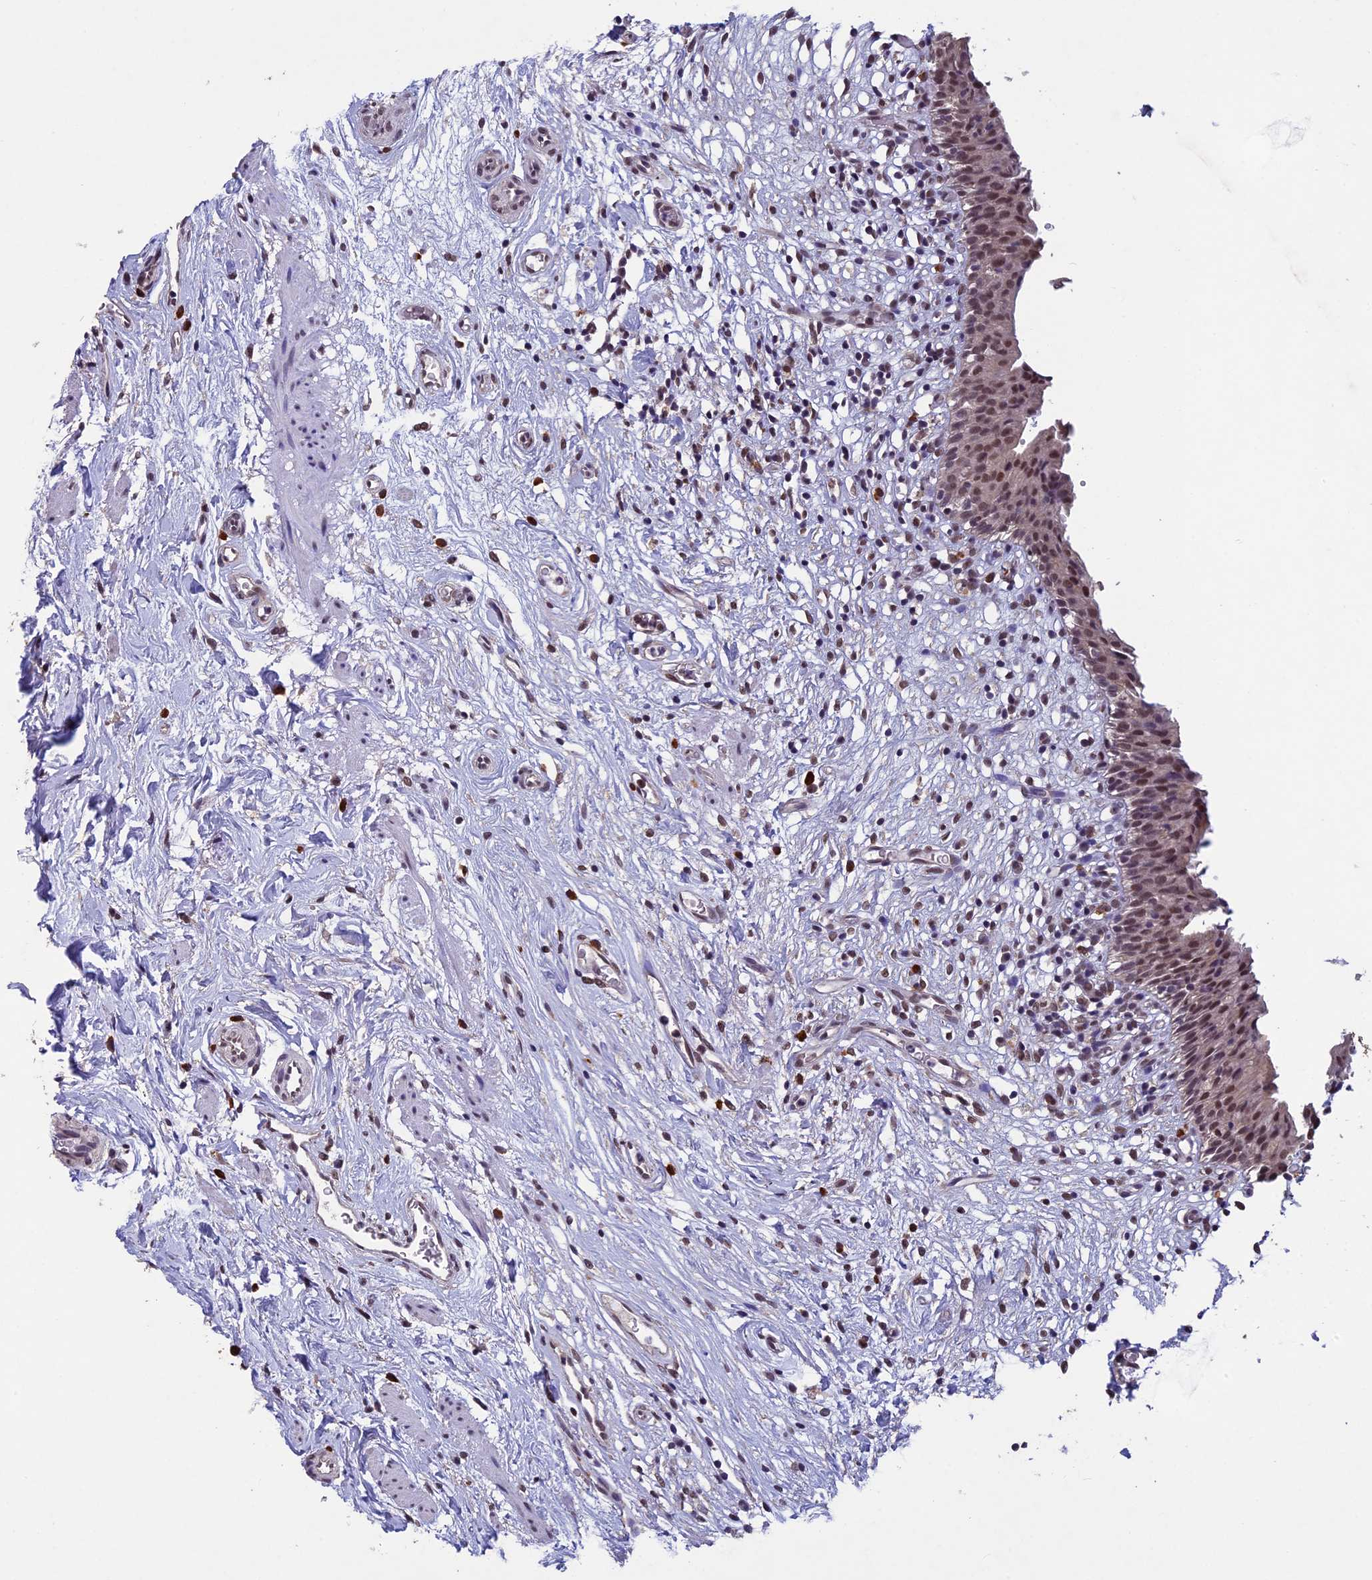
{"staining": {"intensity": "moderate", "quantity": ">75%", "location": "nuclear"}, "tissue": "urinary bladder", "cell_type": "Urothelial cells", "image_type": "normal", "snomed": [{"axis": "morphology", "description": "Normal tissue, NOS"}, {"axis": "morphology", "description": "Inflammation, NOS"}, {"axis": "topography", "description": "Urinary bladder"}], "caption": "A medium amount of moderate nuclear positivity is appreciated in approximately >75% of urothelial cells in normal urinary bladder.", "gene": "RNF40", "patient": {"sex": "male", "age": 63}}